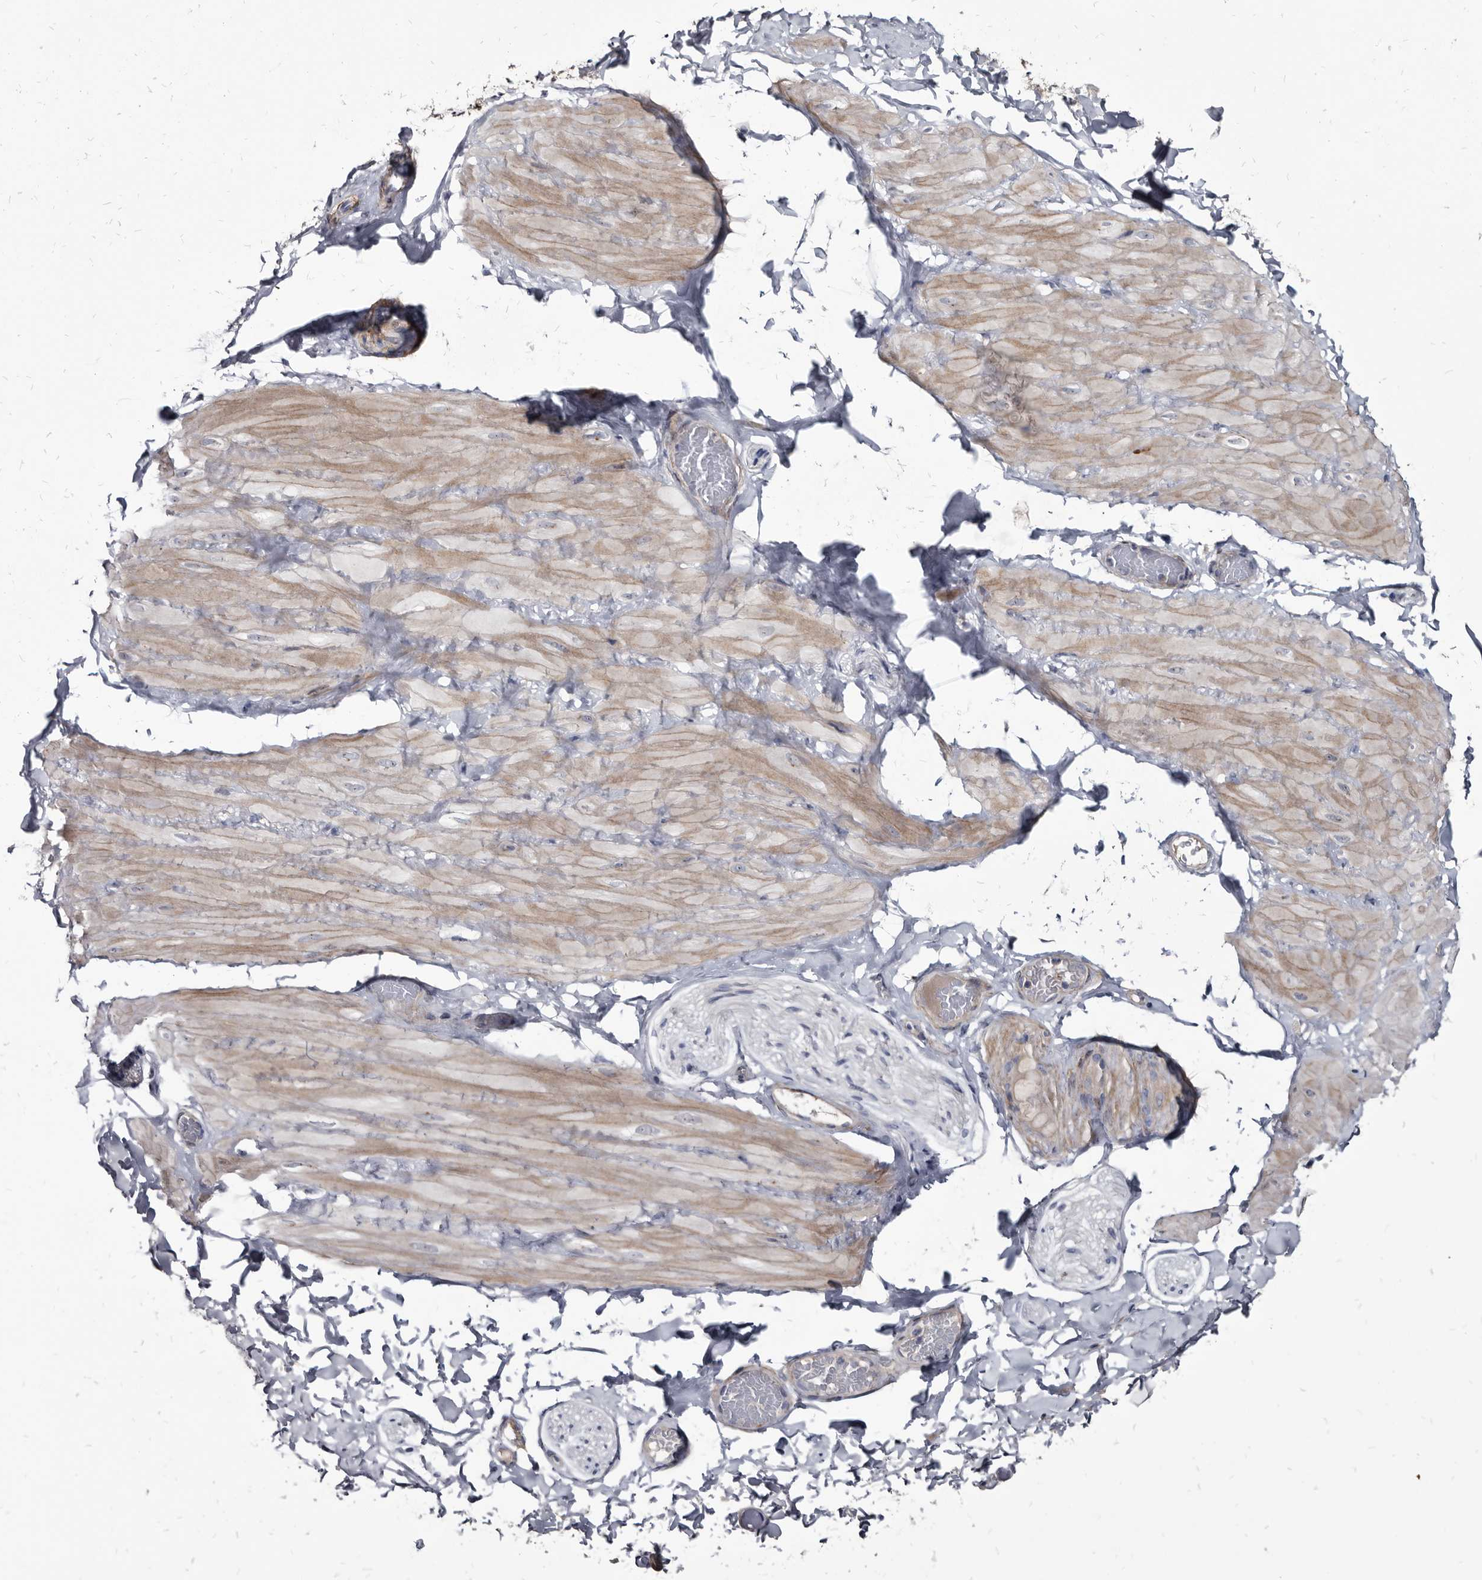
{"staining": {"intensity": "negative", "quantity": "none", "location": "none"}, "tissue": "adipose tissue", "cell_type": "Adipocytes", "image_type": "normal", "snomed": [{"axis": "morphology", "description": "Normal tissue, NOS"}, {"axis": "topography", "description": "Adipose tissue"}, {"axis": "topography", "description": "Vascular tissue"}, {"axis": "topography", "description": "Peripheral nerve tissue"}], "caption": "Immunohistochemical staining of unremarkable adipose tissue displays no significant staining in adipocytes. (Brightfield microscopy of DAB (3,3'-diaminobenzidine) immunohistochemistry (IHC) at high magnification).", "gene": "PRSS8", "patient": {"sex": "male", "age": 25}}